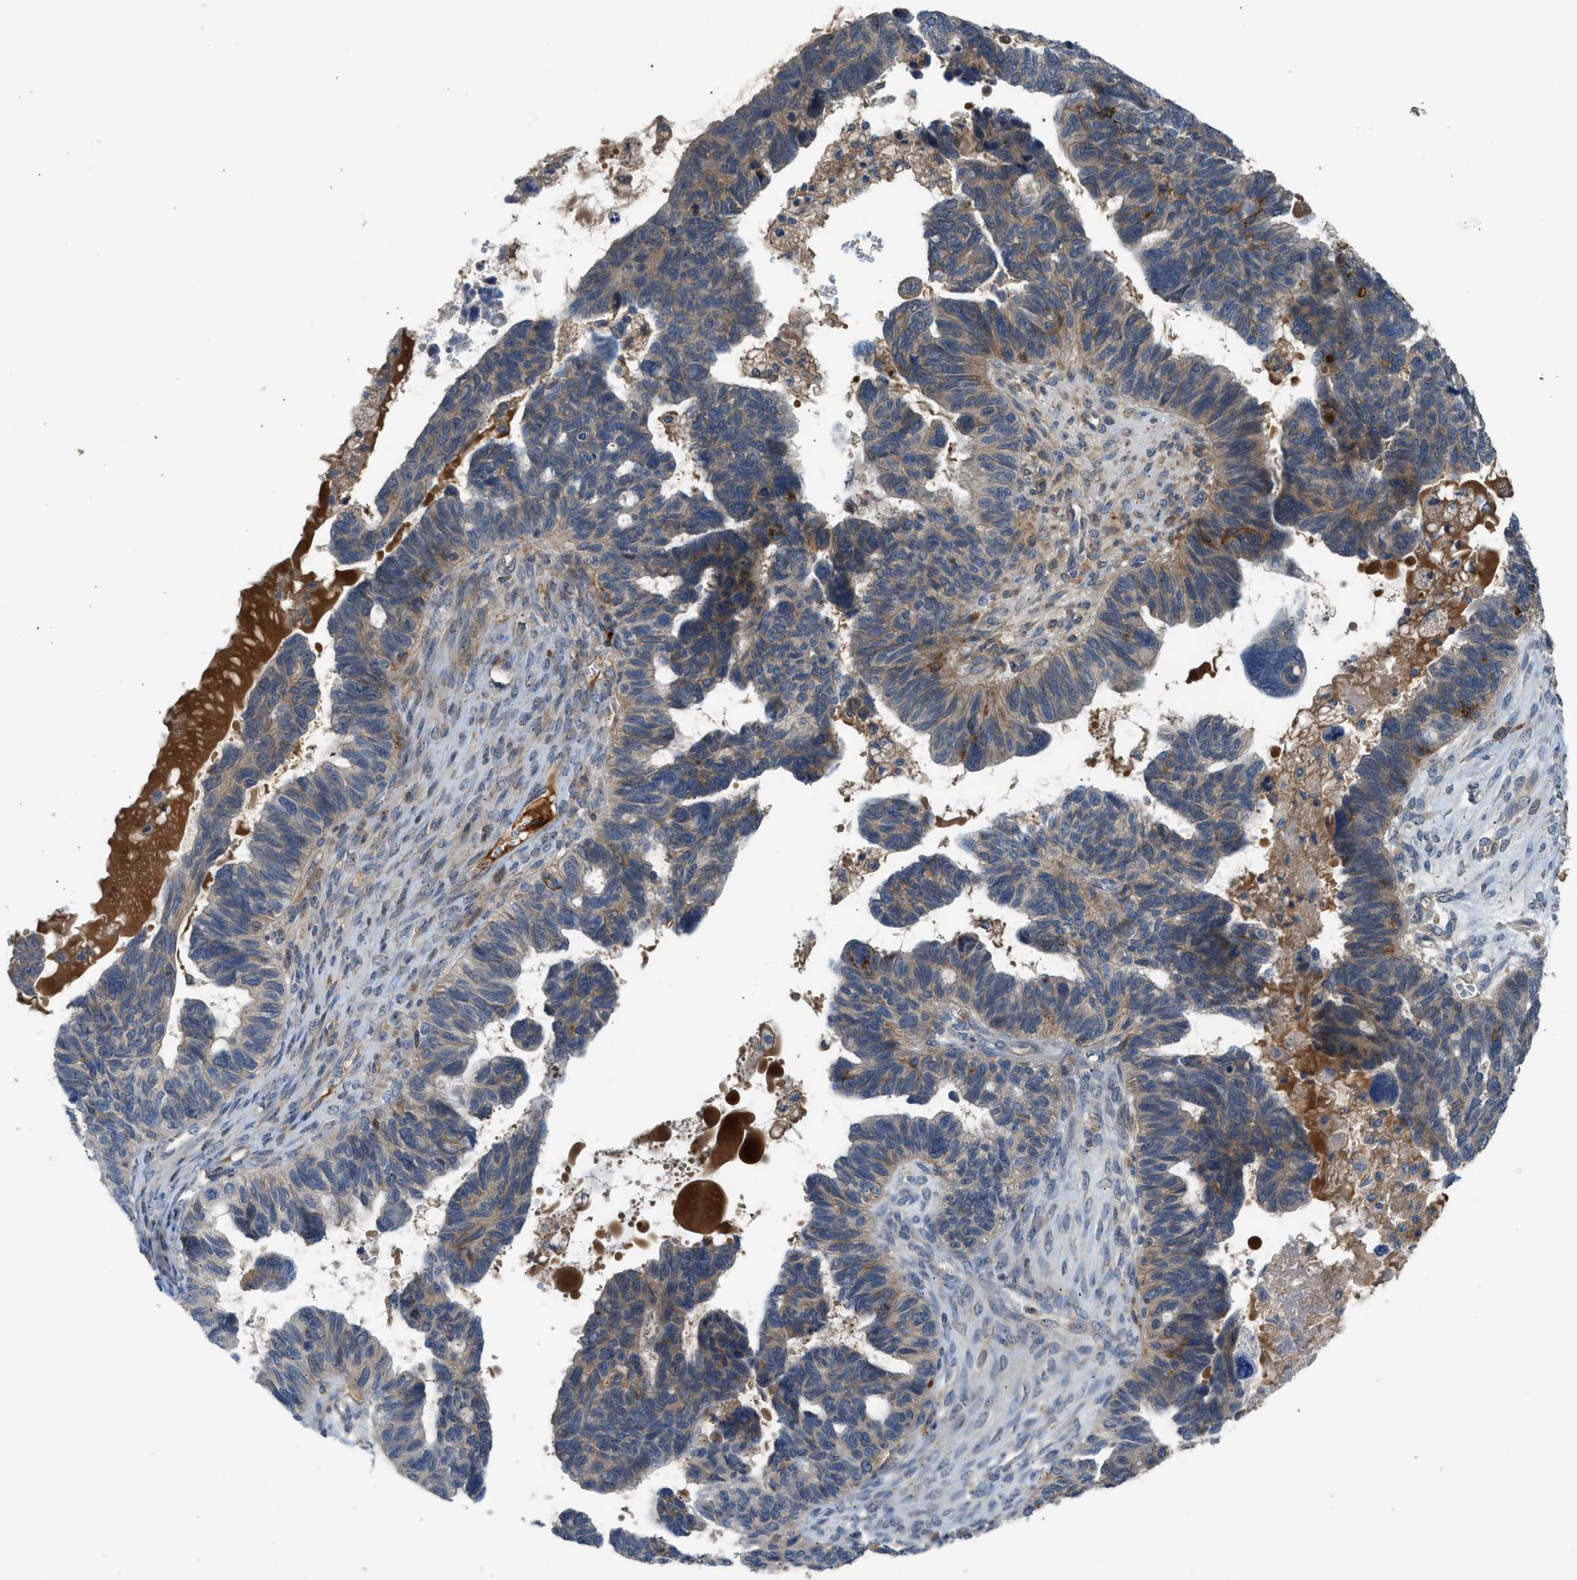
{"staining": {"intensity": "weak", "quantity": ">75%", "location": "cytoplasmic/membranous"}, "tissue": "ovarian cancer", "cell_type": "Tumor cells", "image_type": "cancer", "snomed": [{"axis": "morphology", "description": "Cystadenocarcinoma, serous, NOS"}, {"axis": "topography", "description": "Ovary"}], "caption": "Ovarian cancer stained with DAB (3,3'-diaminobenzidine) IHC displays low levels of weak cytoplasmic/membranous staining in approximately >75% of tumor cells. (brown staining indicates protein expression, while blue staining denotes nuclei).", "gene": "RHBDF2", "patient": {"sex": "female", "age": 79}}